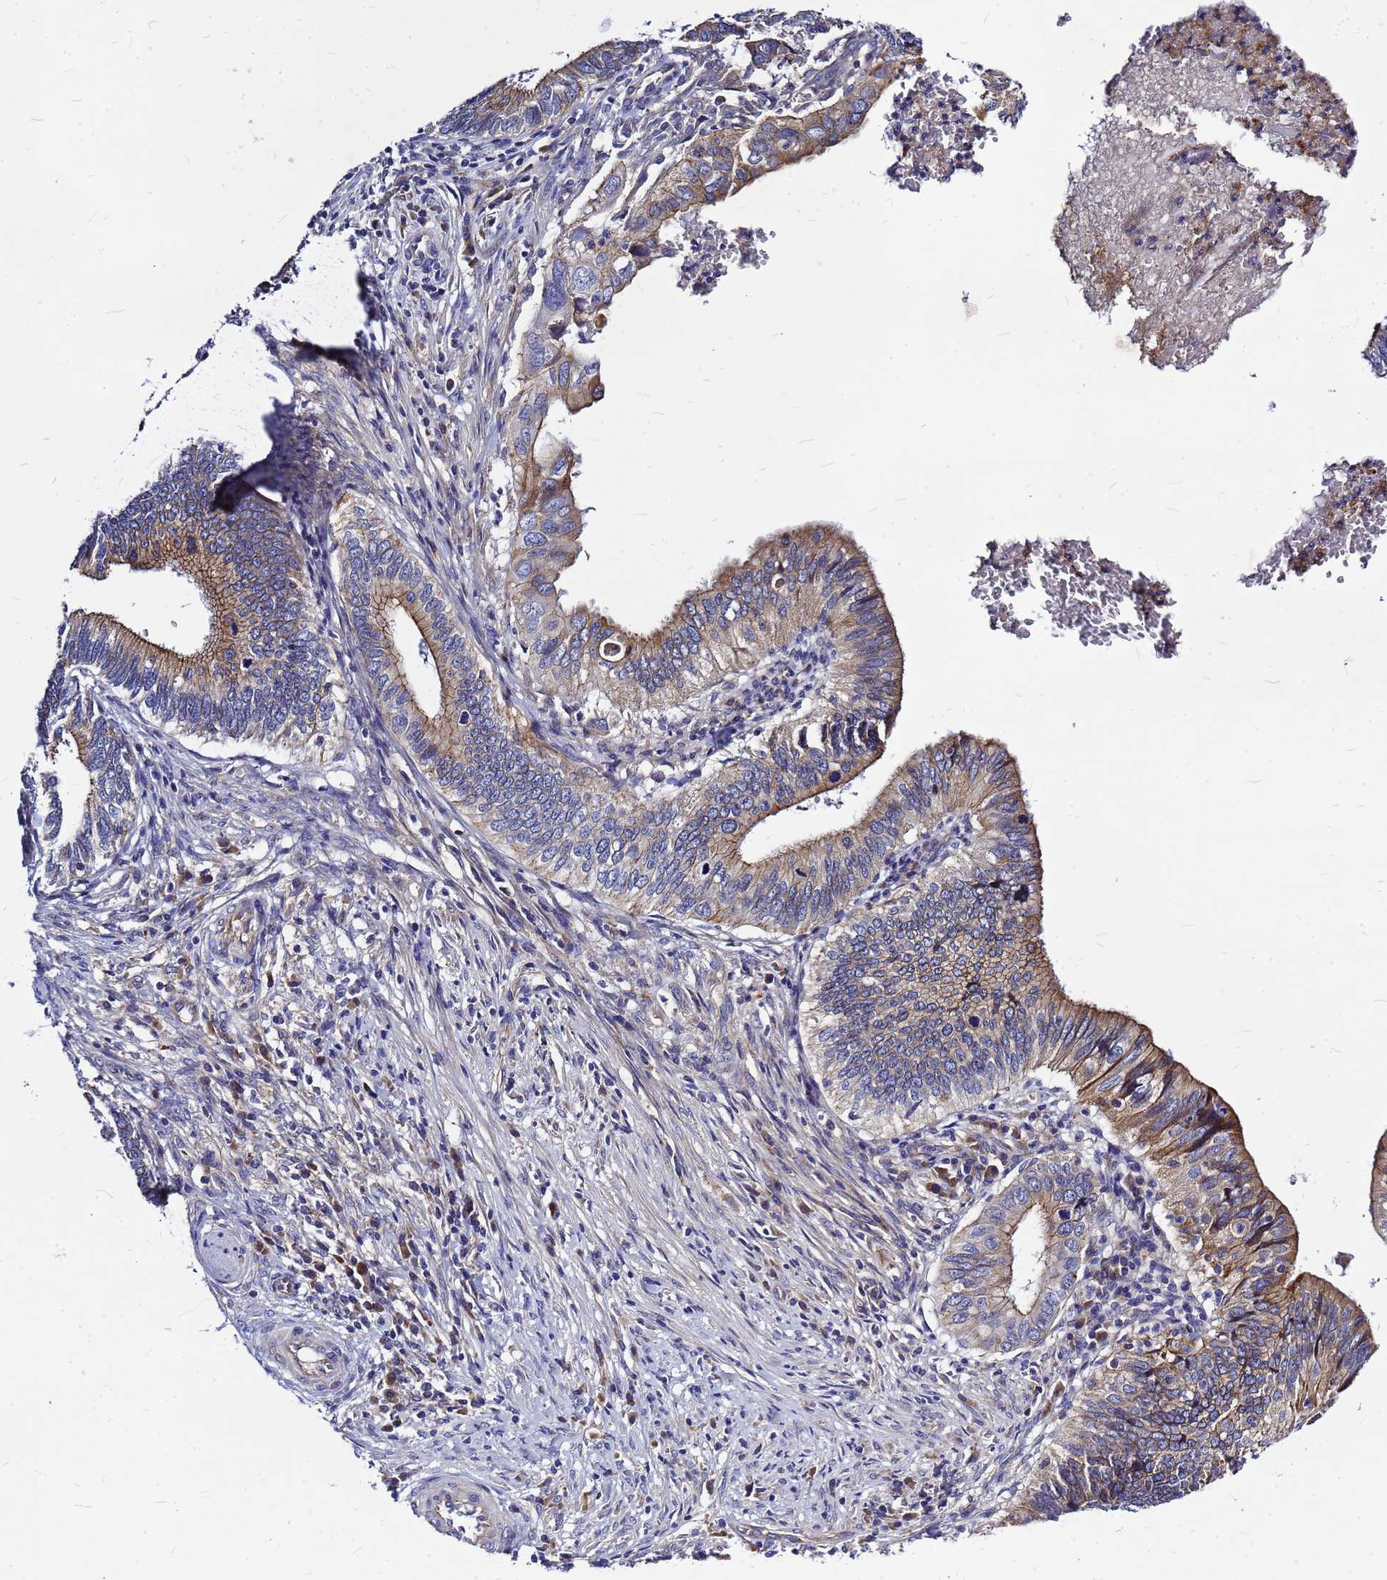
{"staining": {"intensity": "moderate", "quantity": "25%-75%", "location": "cytoplasmic/membranous"}, "tissue": "cervical cancer", "cell_type": "Tumor cells", "image_type": "cancer", "snomed": [{"axis": "morphology", "description": "Adenocarcinoma, NOS"}, {"axis": "topography", "description": "Cervix"}], "caption": "Immunohistochemistry (IHC) (DAB) staining of human cervical cancer (adenocarcinoma) reveals moderate cytoplasmic/membranous protein expression in approximately 25%-75% of tumor cells. The staining was performed using DAB (3,3'-diaminobenzidine) to visualize the protein expression in brown, while the nuclei were stained in blue with hematoxylin (Magnification: 20x).", "gene": "FBXW5", "patient": {"sex": "female", "age": 42}}